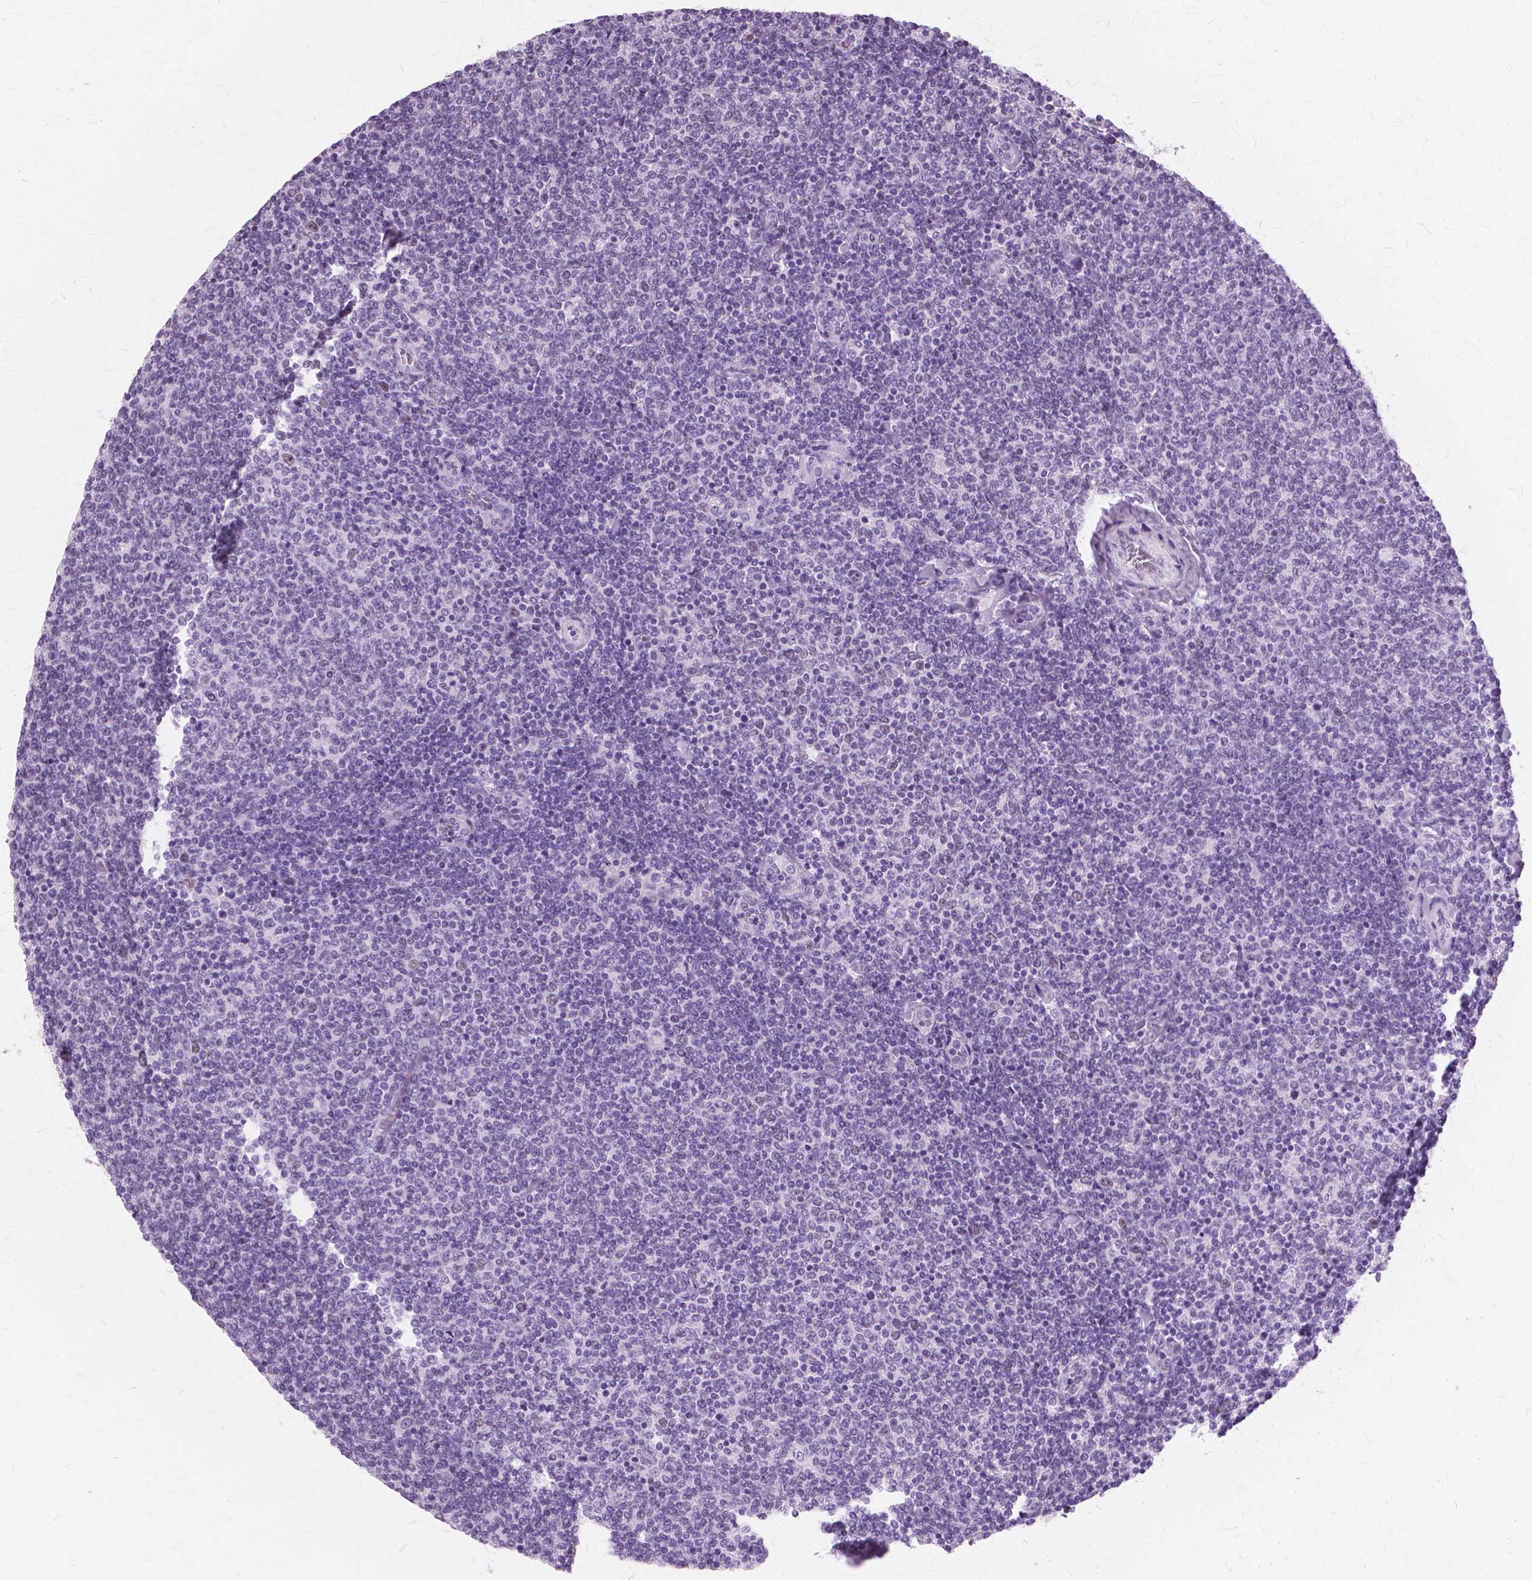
{"staining": {"intensity": "negative", "quantity": "none", "location": "none"}, "tissue": "lymphoma", "cell_type": "Tumor cells", "image_type": "cancer", "snomed": [{"axis": "morphology", "description": "Malignant lymphoma, non-Hodgkin's type, Low grade"}, {"axis": "topography", "description": "Lymph node"}], "caption": "Histopathology image shows no protein positivity in tumor cells of low-grade malignant lymphoma, non-Hodgkin's type tissue.", "gene": "SFTPD", "patient": {"sex": "male", "age": 52}}